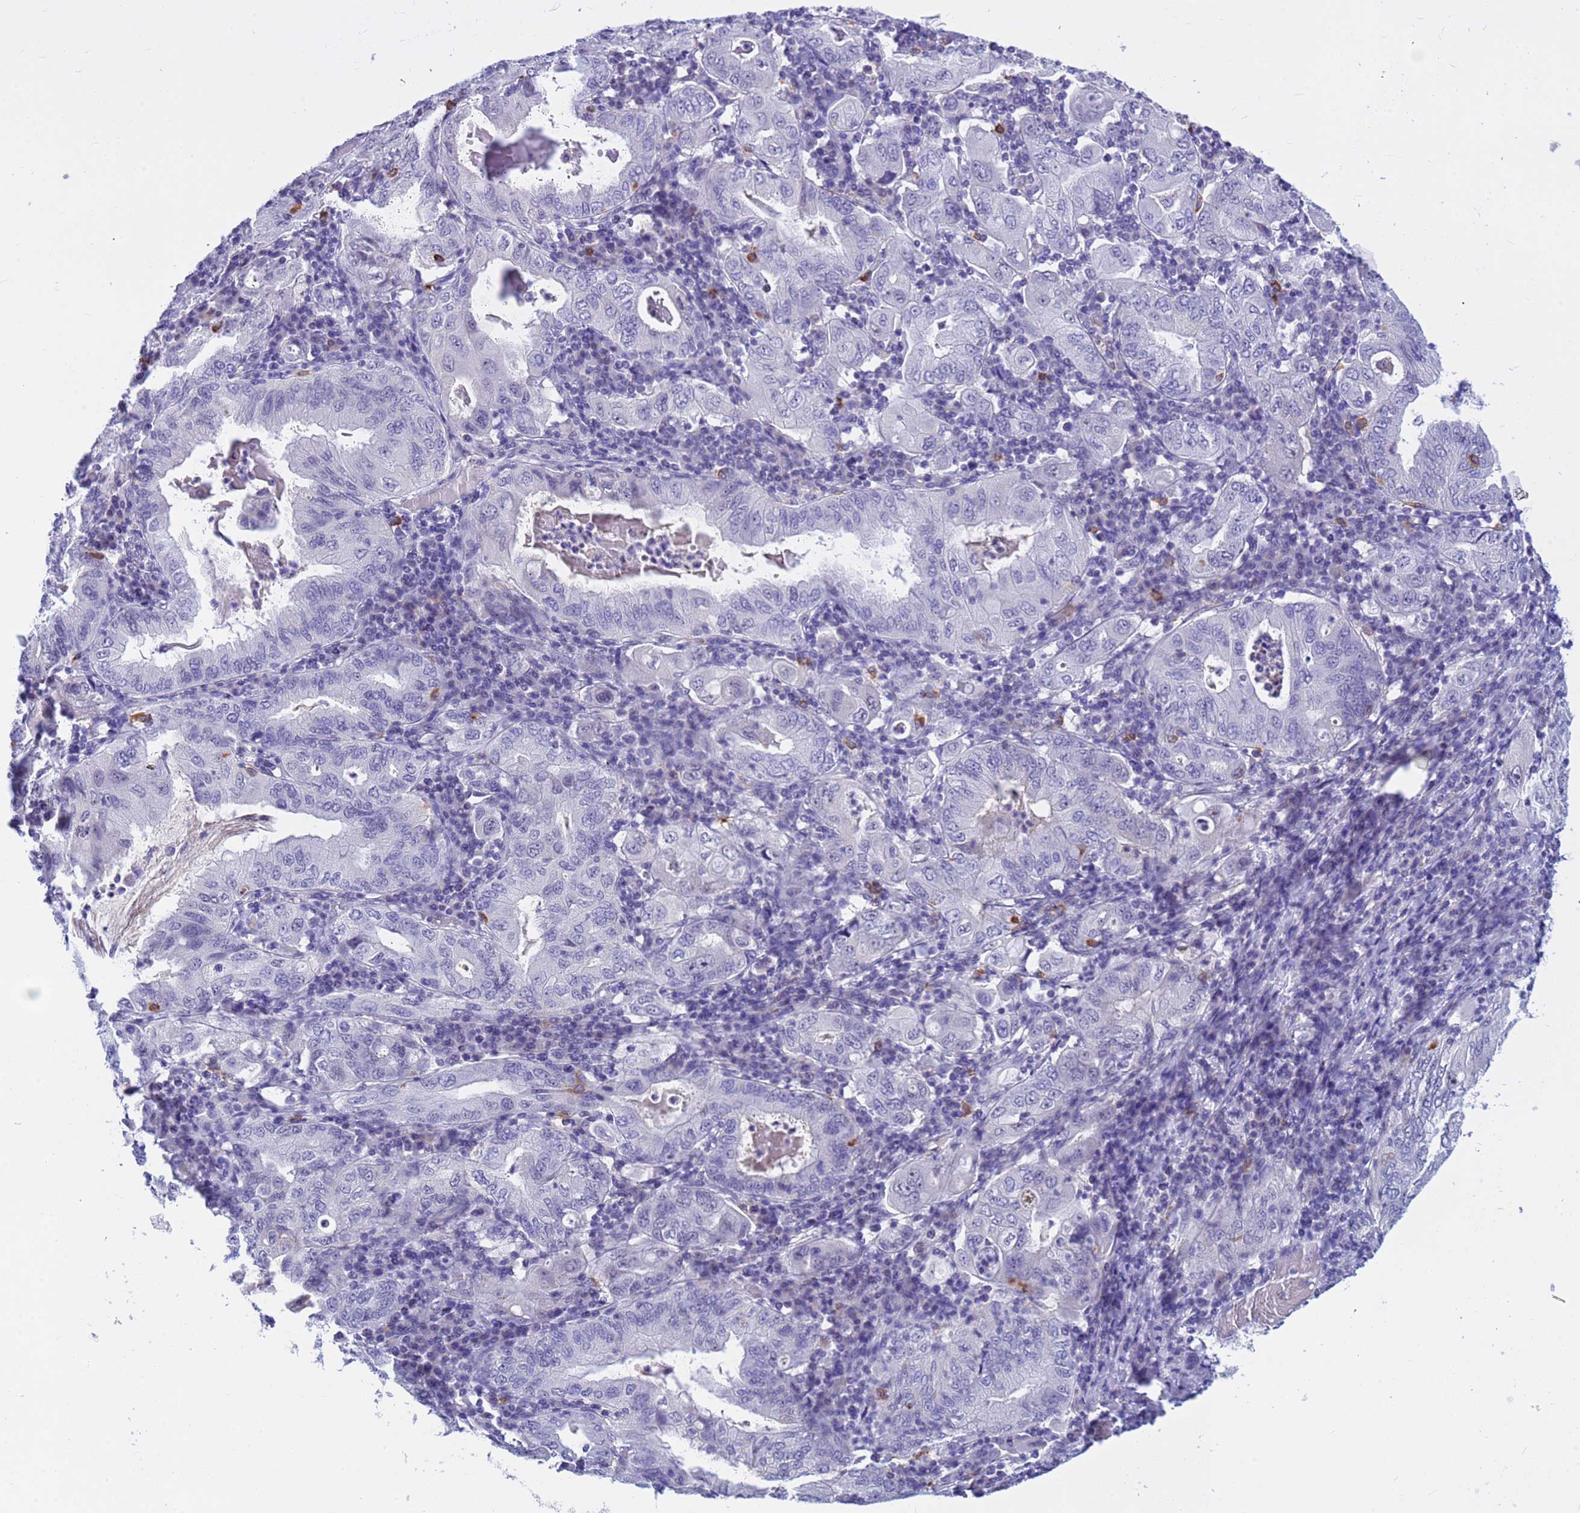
{"staining": {"intensity": "negative", "quantity": "none", "location": "none"}, "tissue": "stomach cancer", "cell_type": "Tumor cells", "image_type": "cancer", "snomed": [{"axis": "morphology", "description": "Normal tissue, NOS"}, {"axis": "morphology", "description": "Adenocarcinoma, NOS"}, {"axis": "topography", "description": "Esophagus"}, {"axis": "topography", "description": "Stomach, upper"}, {"axis": "topography", "description": "Peripheral nerve tissue"}], "caption": "Immunohistochemical staining of stomach cancer (adenocarcinoma) exhibits no significant expression in tumor cells. (IHC, brightfield microscopy, high magnification).", "gene": "DMRTC2", "patient": {"sex": "male", "age": 62}}